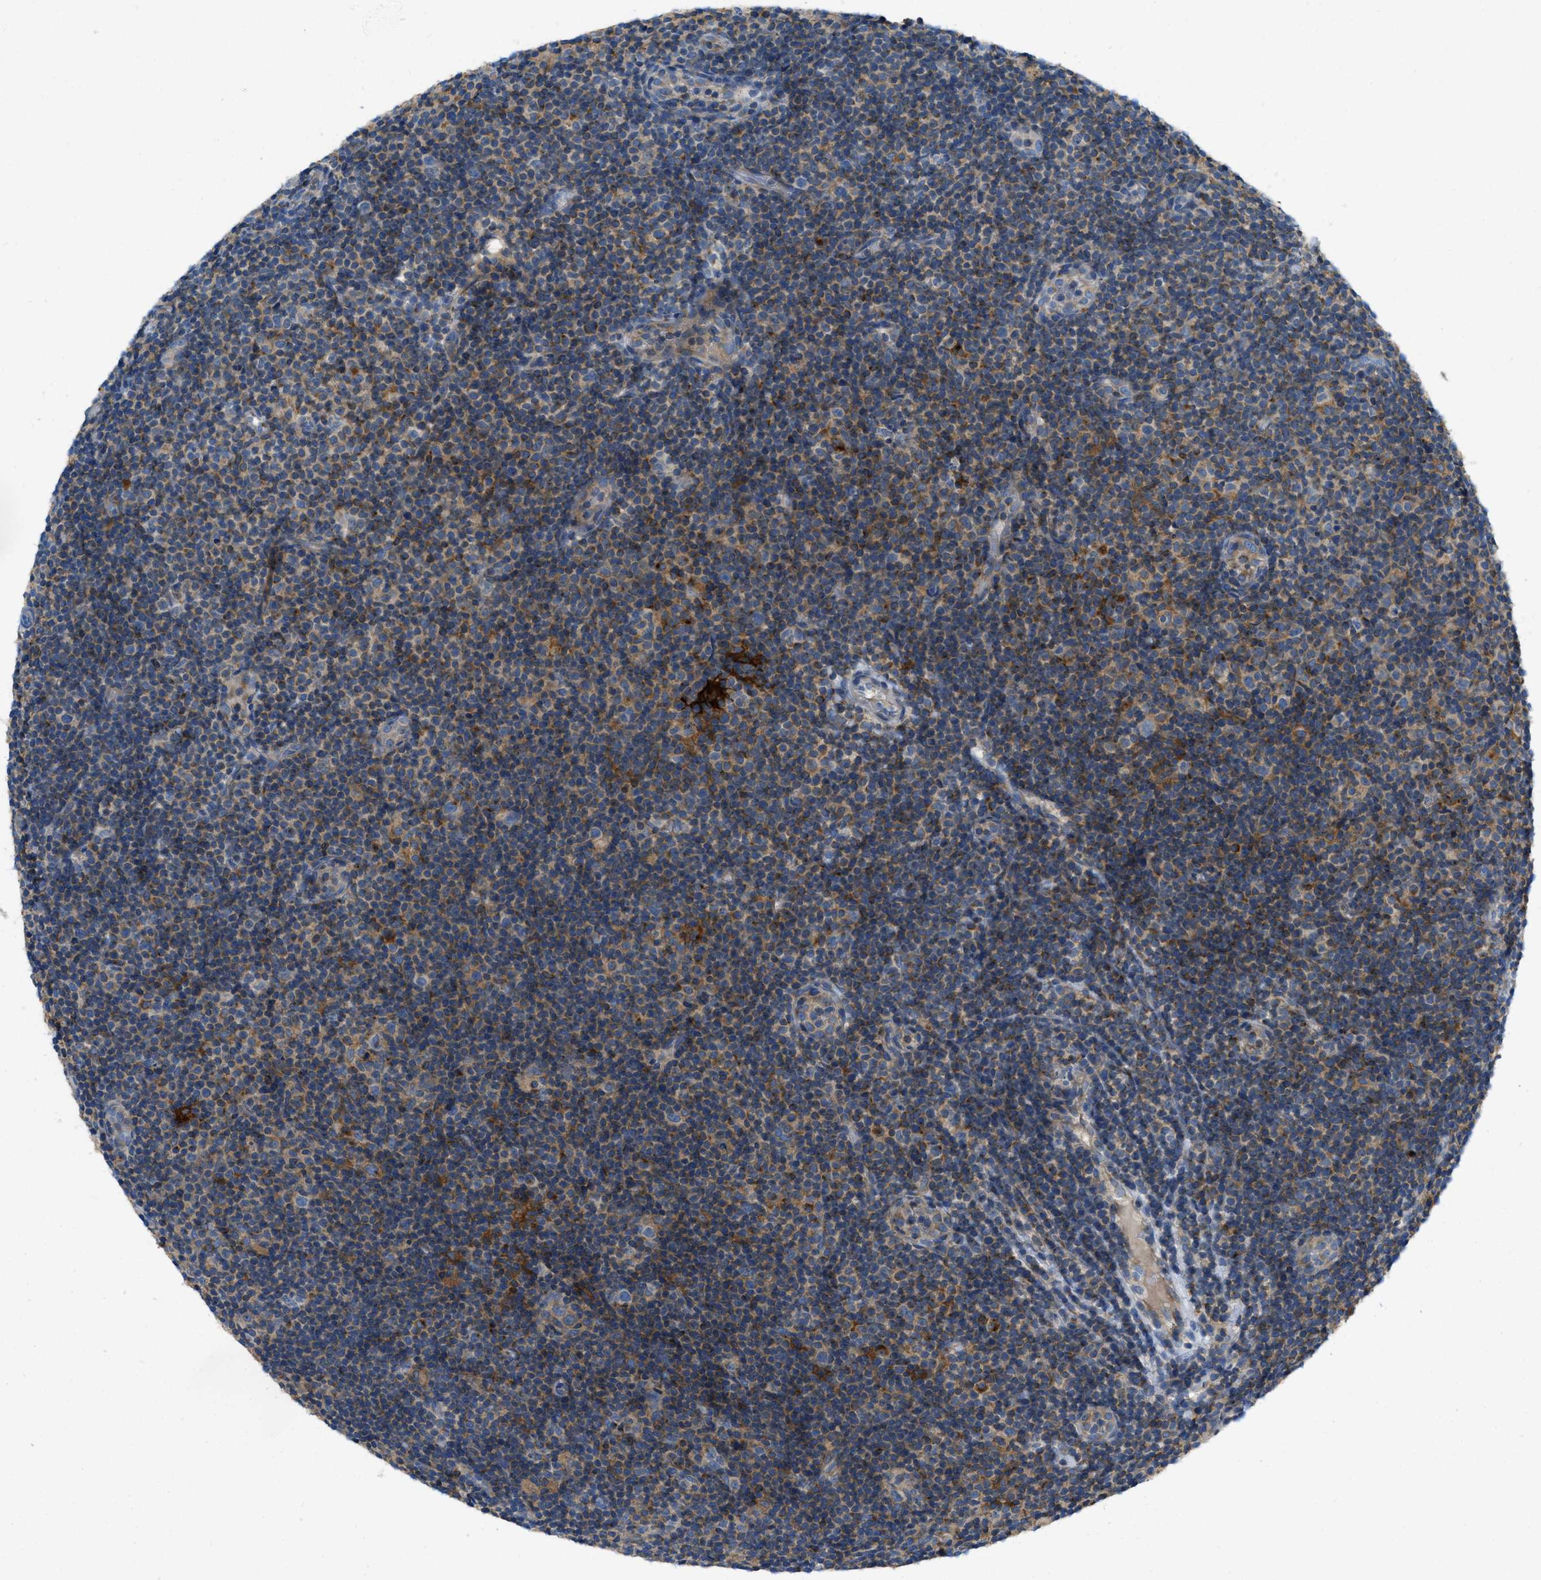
{"staining": {"intensity": "moderate", "quantity": "25%-75%", "location": "cytoplasmic/membranous"}, "tissue": "lymphoma", "cell_type": "Tumor cells", "image_type": "cancer", "snomed": [{"axis": "morphology", "description": "Malignant lymphoma, non-Hodgkin's type, Low grade"}, {"axis": "topography", "description": "Lymph node"}], "caption": "Immunohistochemistry histopathology image of neoplastic tissue: human lymphoma stained using immunohistochemistry displays medium levels of moderate protein expression localized specifically in the cytoplasmic/membranous of tumor cells, appearing as a cytoplasmic/membranous brown color.", "gene": "RFFL", "patient": {"sex": "male", "age": 83}}